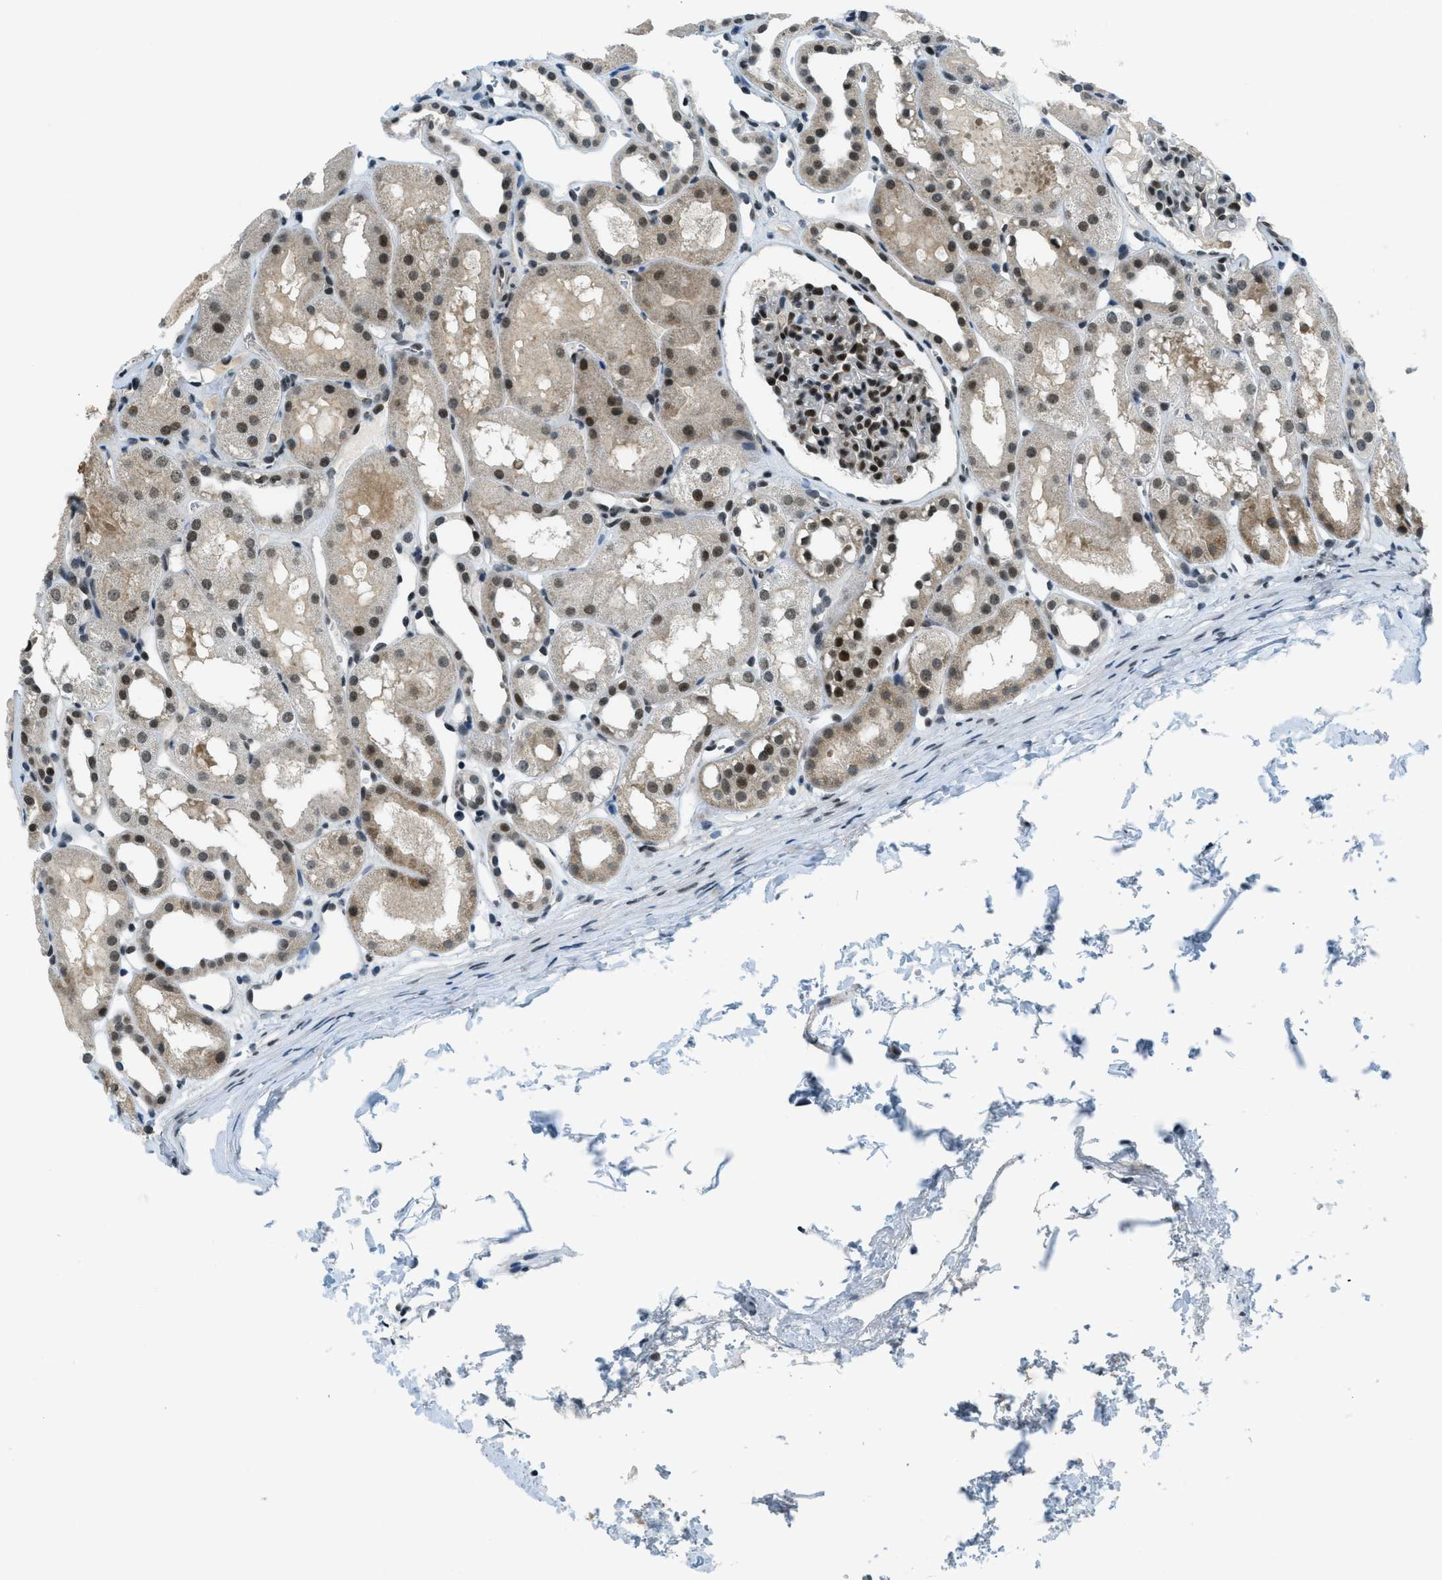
{"staining": {"intensity": "moderate", "quantity": "25%-75%", "location": "nuclear"}, "tissue": "kidney", "cell_type": "Cells in glomeruli", "image_type": "normal", "snomed": [{"axis": "morphology", "description": "Normal tissue, NOS"}, {"axis": "topography", "description": "Kidney"}, {"axis": "topography", "description": "Urinary bladder"}], "caption": "Human kidney stained with a brown dye demonstrates moderate nuclear positive positivity in about 25%-75% of cells in glomeruli.", "gene": "KLF6", "patient": {"sex": "male", "age": 16}}